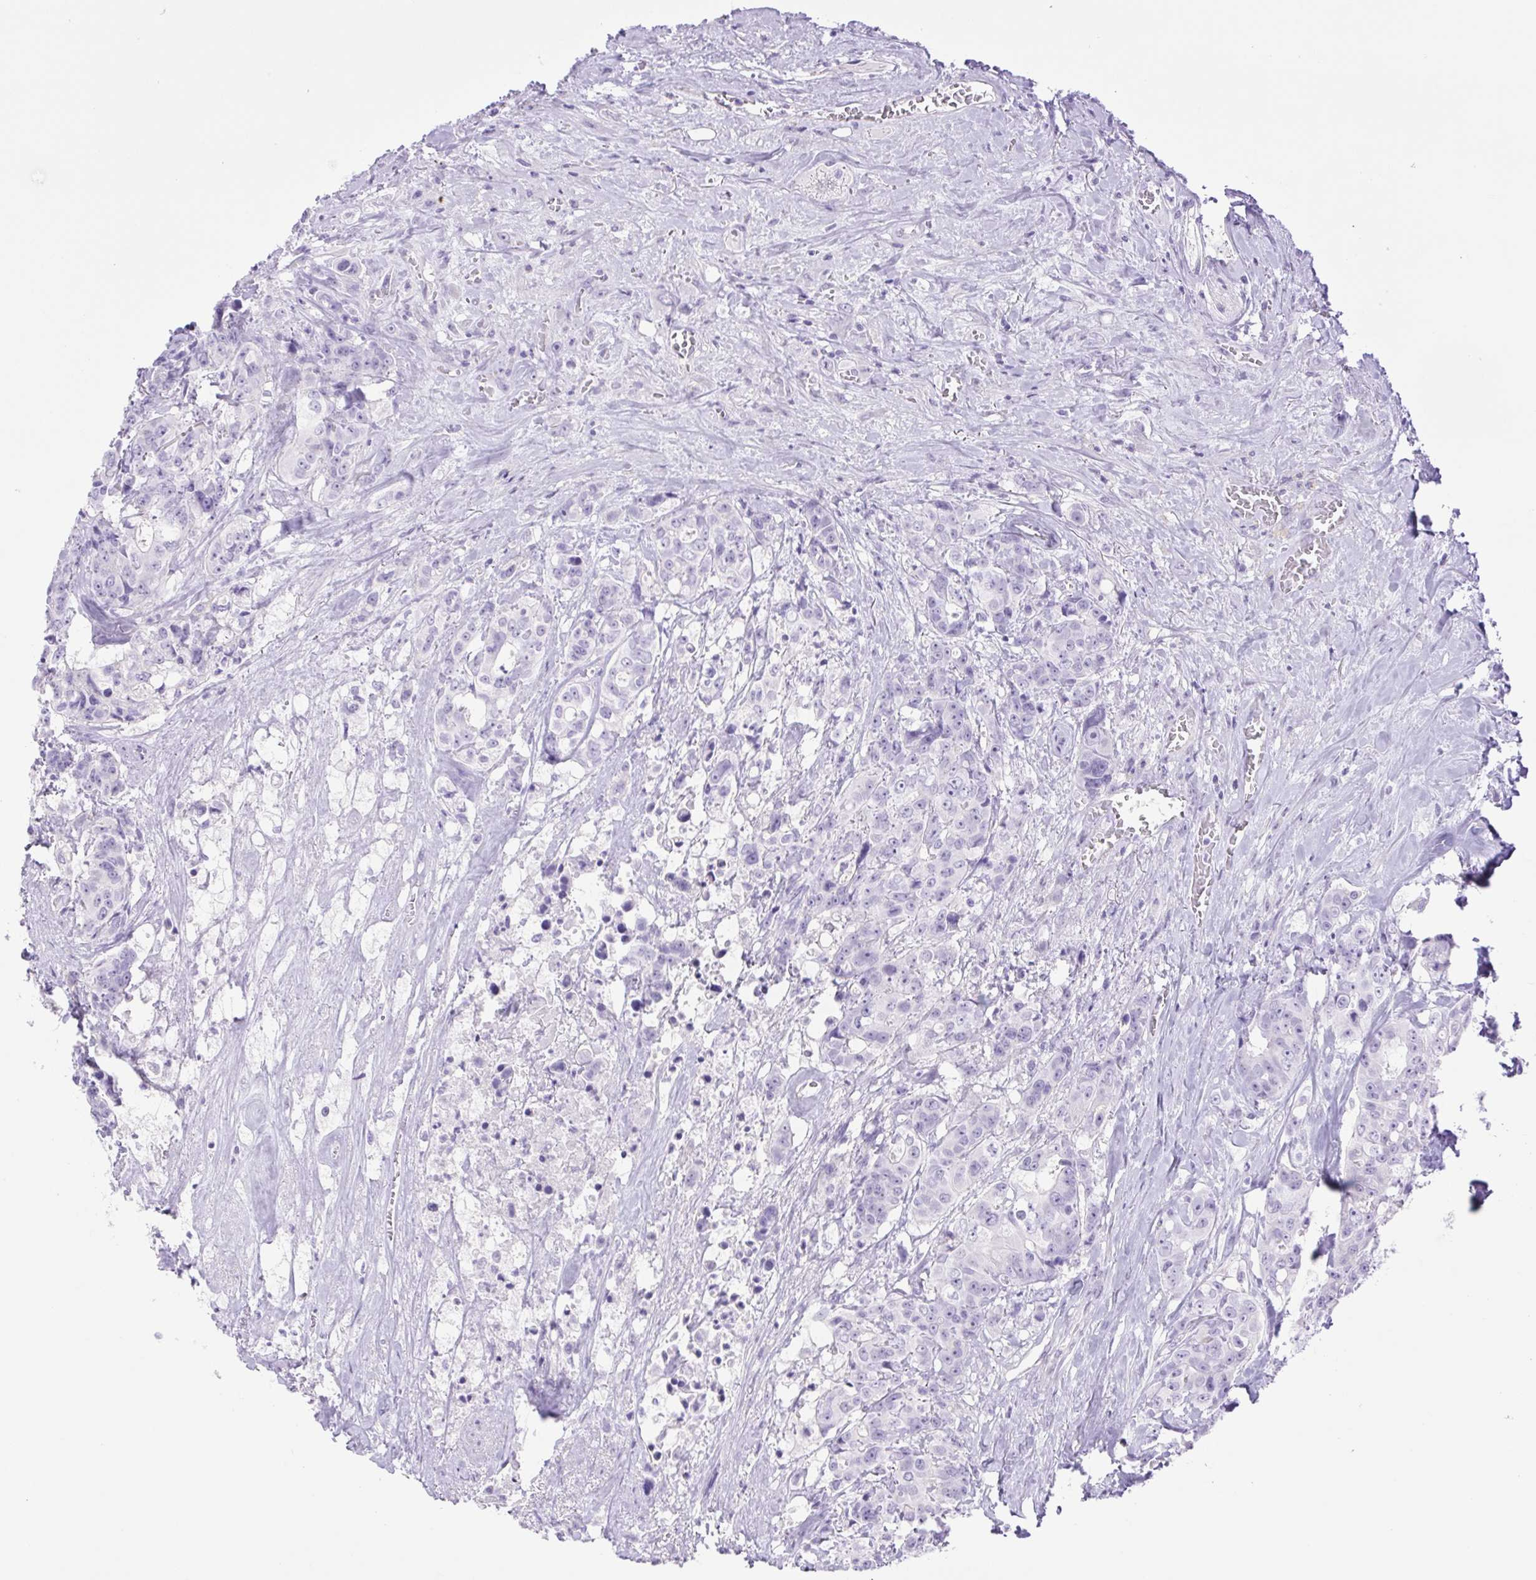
{"staining": {"intensity": "negative", "quantity": "none", "location": "none"}, "tissue": "colorectal cancer", "cell_type": "Tumor cells", "image_type": "cancer", "snomed": [{"axis": "morphology", "description": "Adenocarcinoma, NOS"}, {"axis": "topography", "description": "Rectum"}], "caption": "Tumor cells are negative for protein expression in human colorectal cancer.", "gene": "CDSN", "patient": {"sex": "female", "age": 62}}